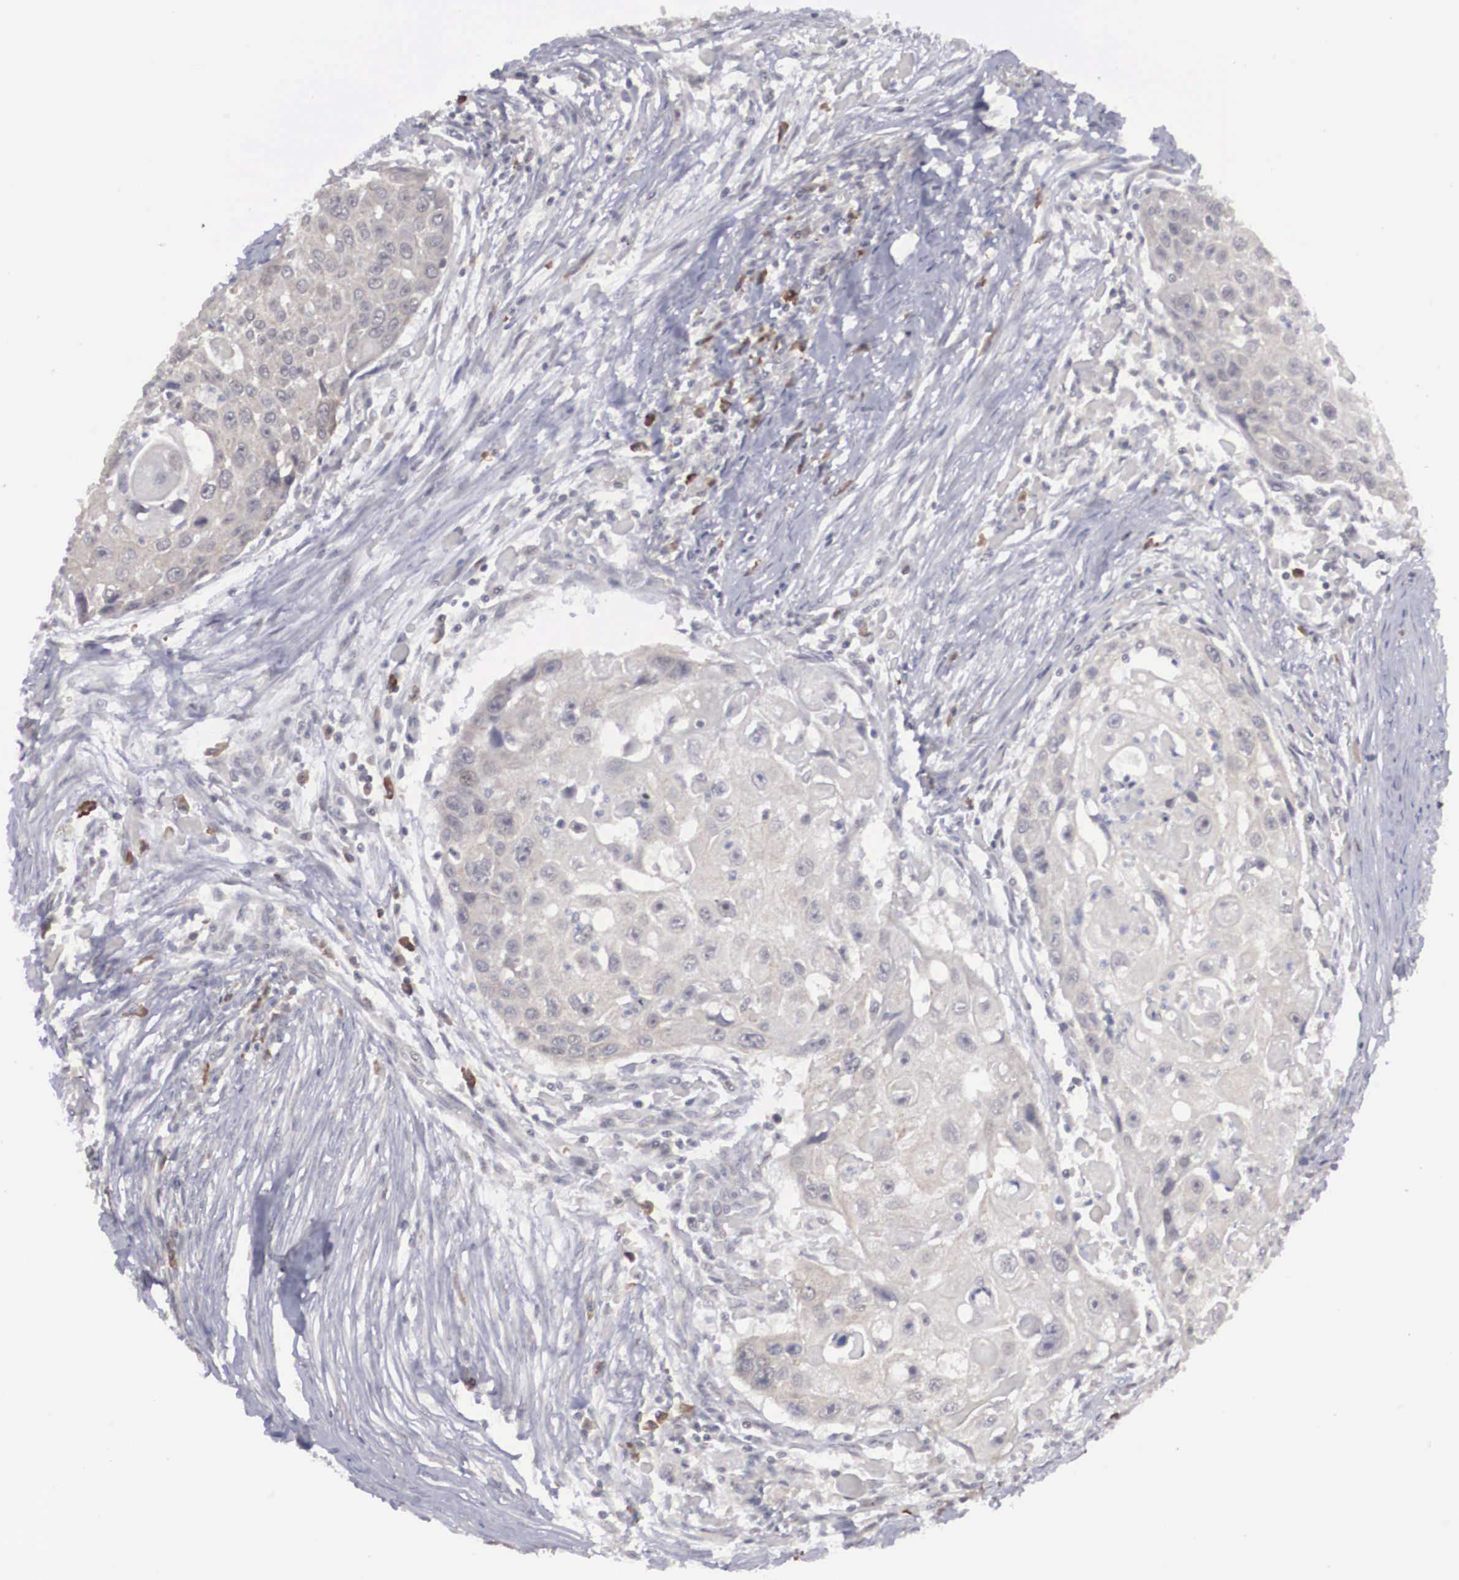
{"staining": {"intensity": "negative", "quantity": "none", "location": "none"}, "tissue": "head and neck cancer", "cell_type": "Tumor cells", "image_type": "cancer", "snomed": [{"axis": "morphology", "description": "Squamous cell carcinoma, NOS"}, {"axis": "topography", "description": "Head-Neck"}], "caption": "A high-resolution histopathology image shows IHC staining of head and neck squamous cell carcinoma, which exhibits no significant staining in tumor cells.", "gene": "WDR89", "patient": {"sex": "male", "age": 64}}